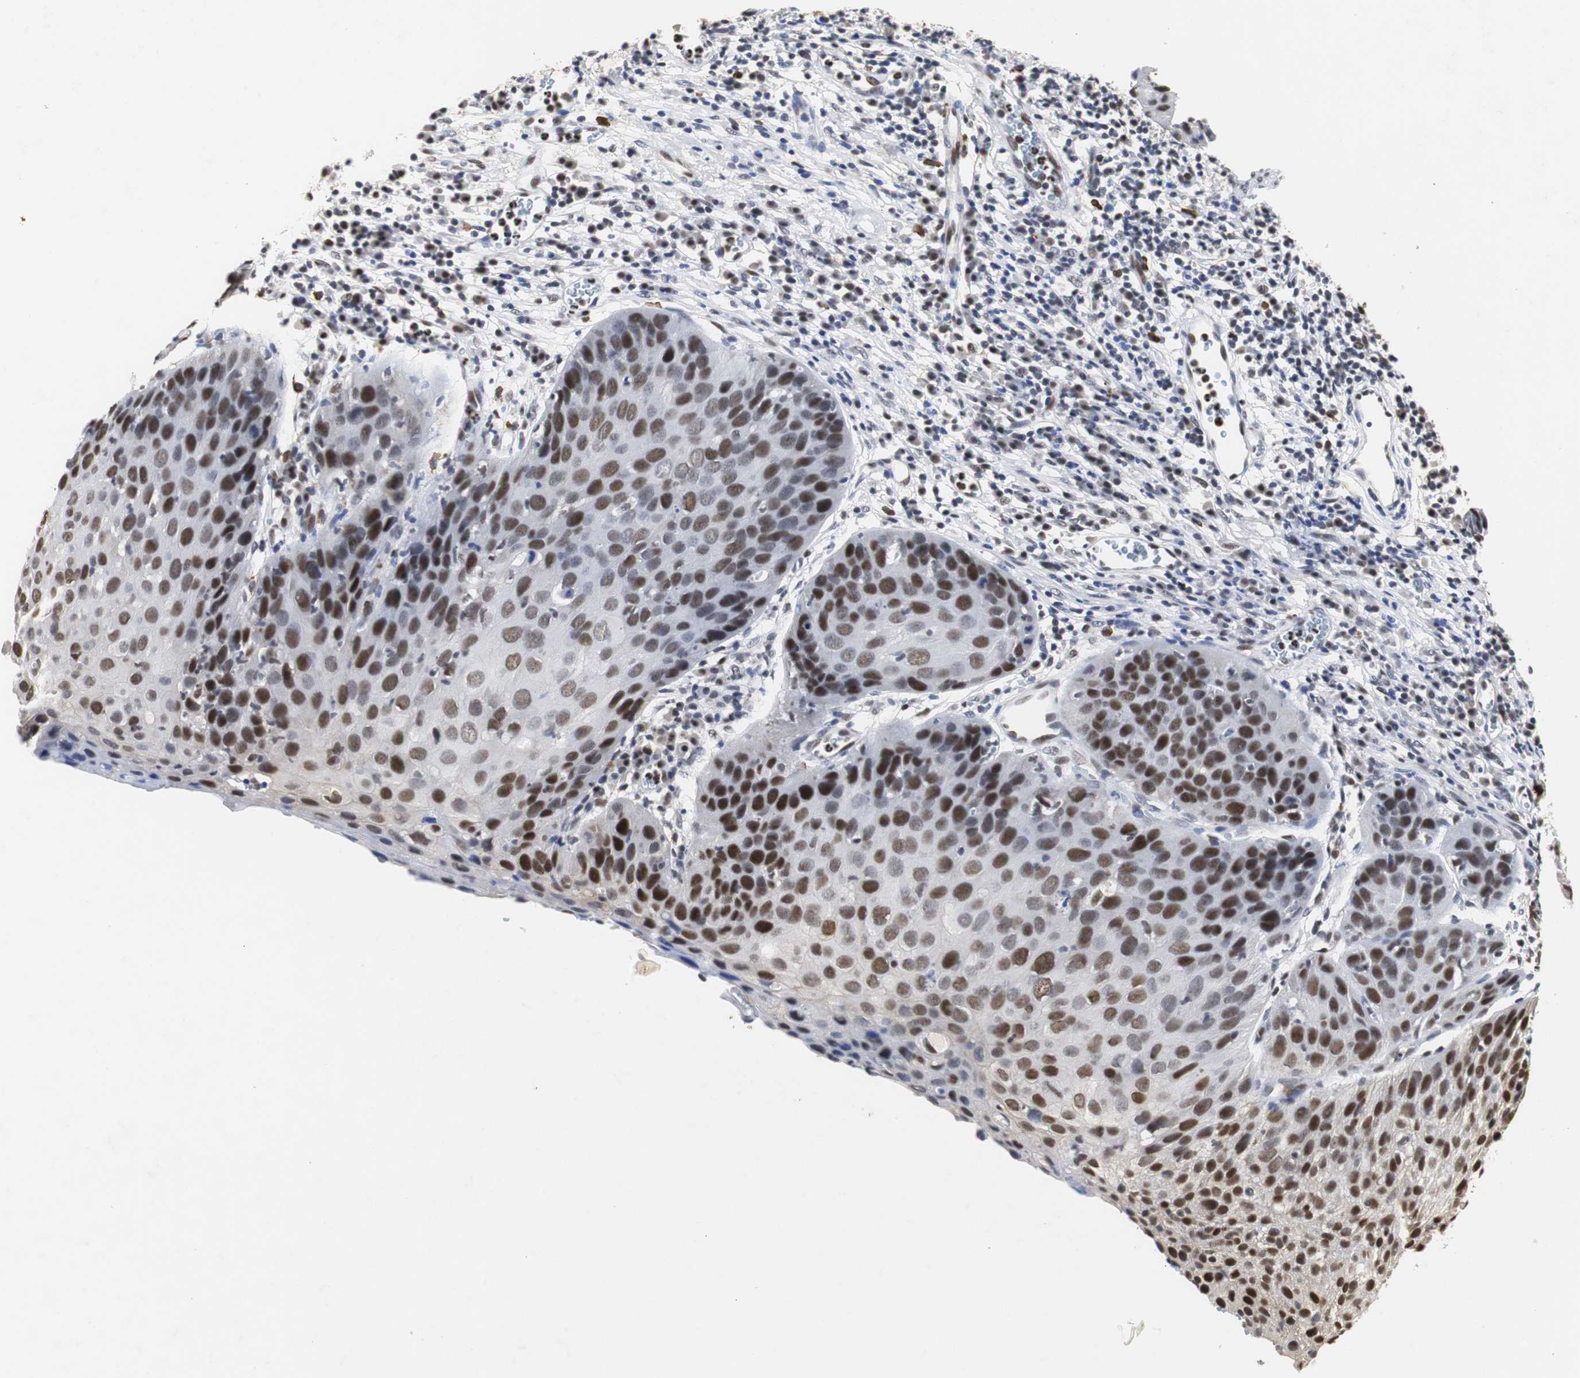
{"staining": {"intensity": "strong", "quantity": ">75%", "location": "nuclear"}, "tissue": "cervical cancer", "cell_type": "Tumor cells", "image_type": "cancer", "snomed": [{"axis": "morphology", "description": "Squamous cell carcinoma, NOS"}, {"axis": "topography", "description": "Cervix"}], "caption": "An immunohistochemistry (IHC) photomicrograph of neoplastic tissue is shown. Protein staining in brown shows strong nuclear positivity in cervical cancer within tumor cells.", "gene": "ZFC3H1", "patient": {"sex": "female", "age": 38}}